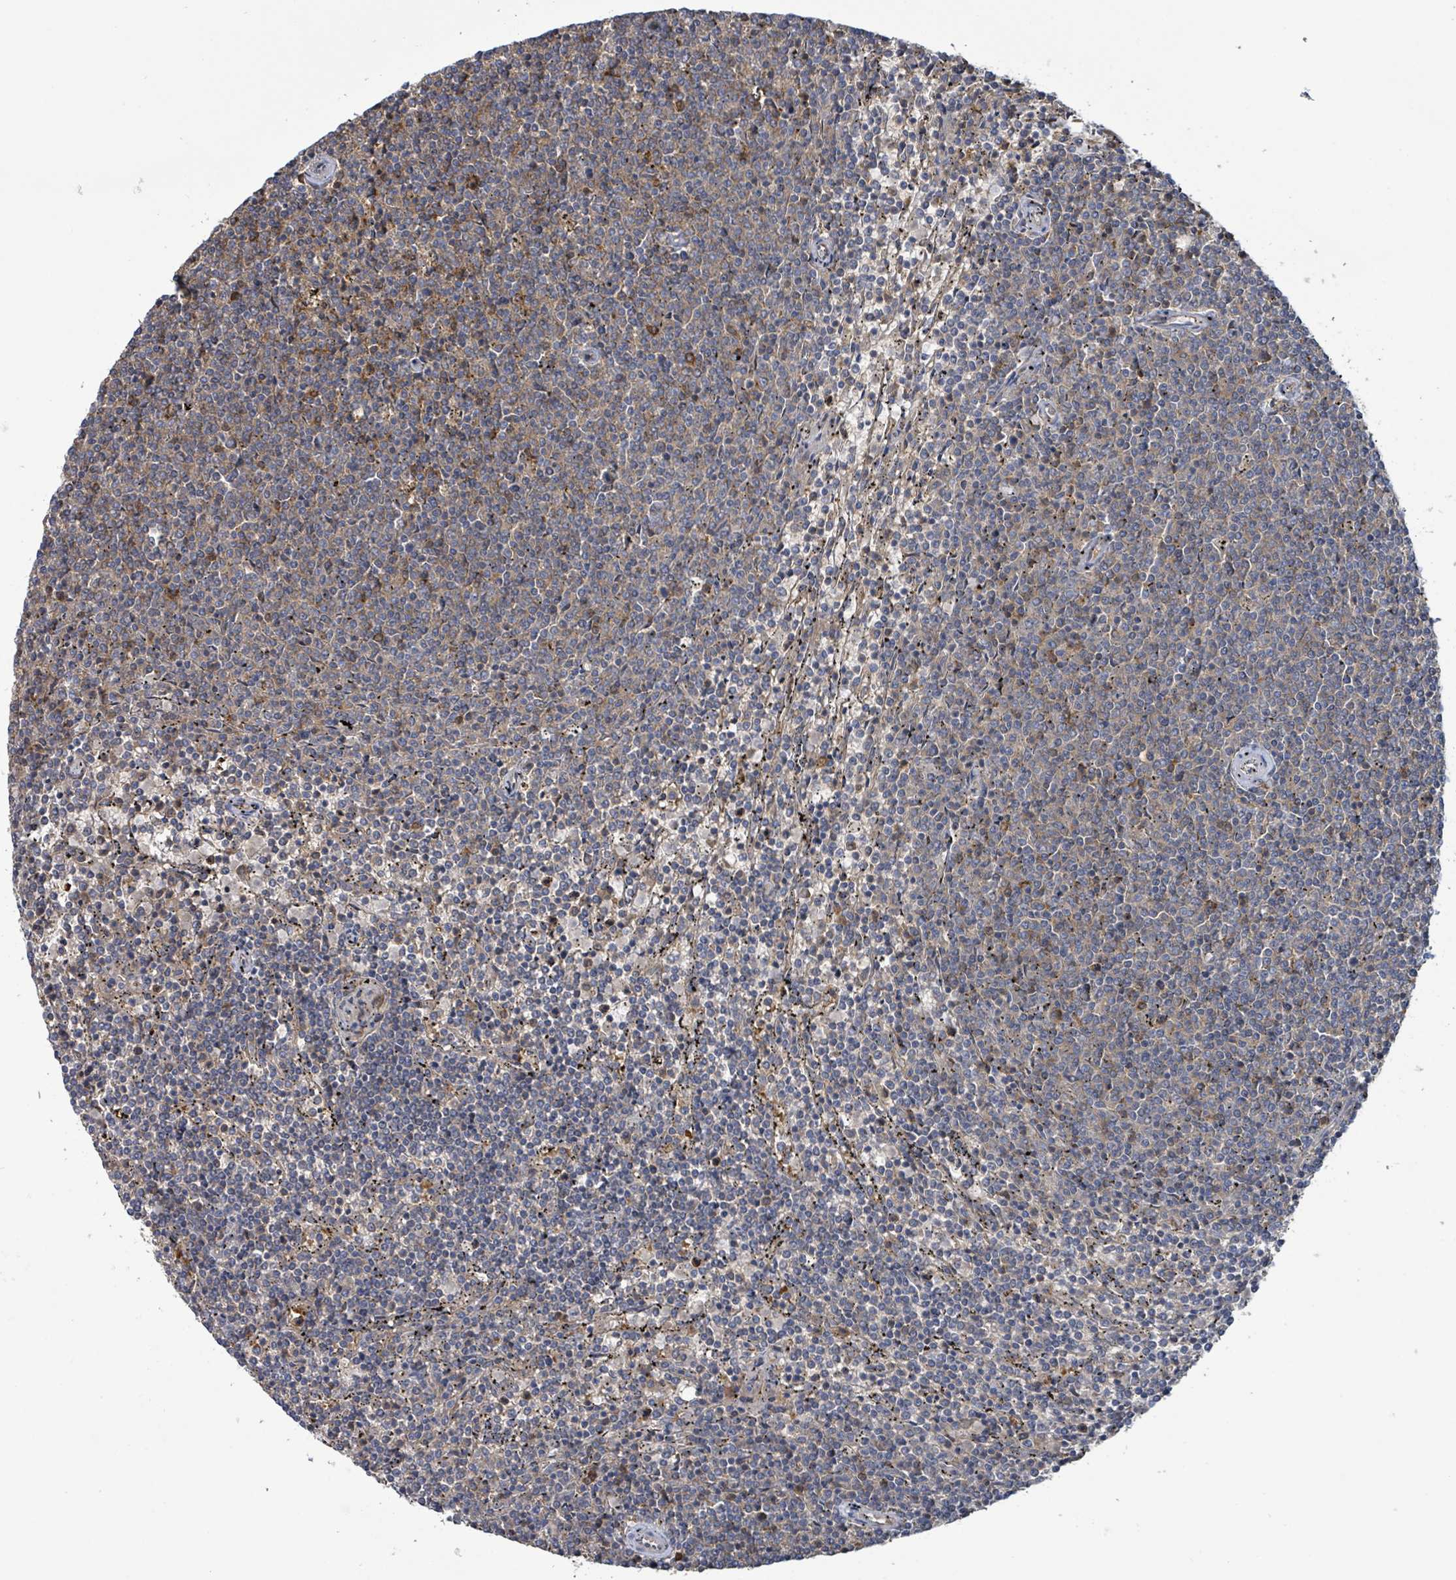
{"staining": {"intensity": "negative", "quantity": "none", "location": "none"}, "tissue": "lymphoma", "cell_type": "Tumor cells", "image_type": "cancer", "snomed": [{"axis": "morphology", "description": "Malignant lymphoma, non-Hodgkin's type, Low grade"}, {"axis": "topography", "description": "Spleen"}], "caption": "Immunohistochemistry (IHC) of human lymphoma demonstrates no positivity in tumor cells. (DAB immunohistochemistry (IHC) visualized using brightfield microscopy, high magnification).", "gene": "PGAM1", "patient": {"sex": "female", "age": 50}}